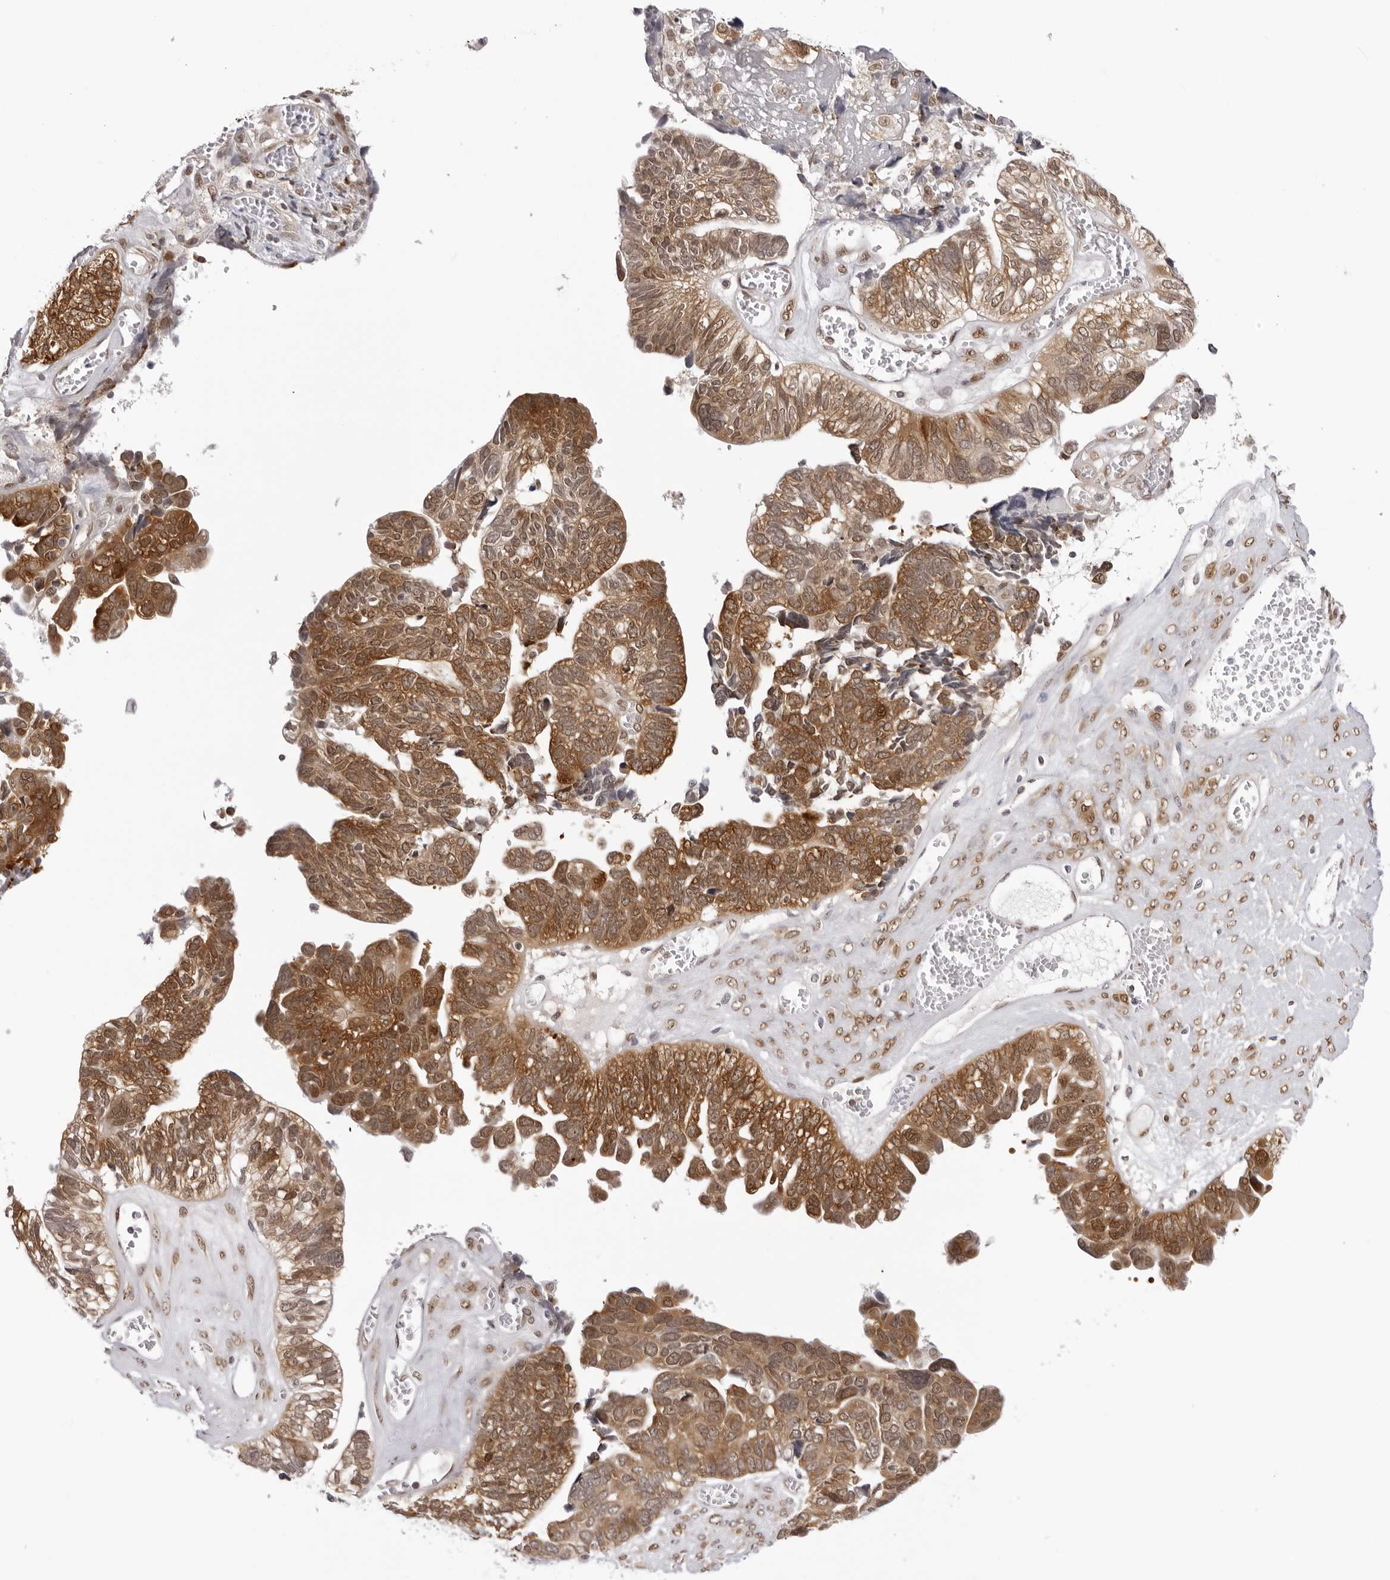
{"staining": {"intensity": "moderate", "quantity": ">75%", "location": "cytoplasmic/membranous,nuclear"}, "tissue": "ovarian cancer", "cell_type": "Tumor cells", "image_type": "cancer", "snomed": [{"axis": "morphology", "description": "Cystadenocarcinoma, serous, NOS"}, {"axis": "topography", "description": "Ovary"}], "caption": "Protein staining of ovarian cancer (serous cystadenocarcinoma) tissue reveals moderate cytoplasmic/membranous and nuclear positivity in about >75% of tumor cells. (Stains: DAB (3,3'-diaminobenzidine) in brown, nuclei in blue, Microscopy: brightfield microscopy at high magnification).", "gene": "WDR77", "patient": {"sex": "female", "age": 79}}